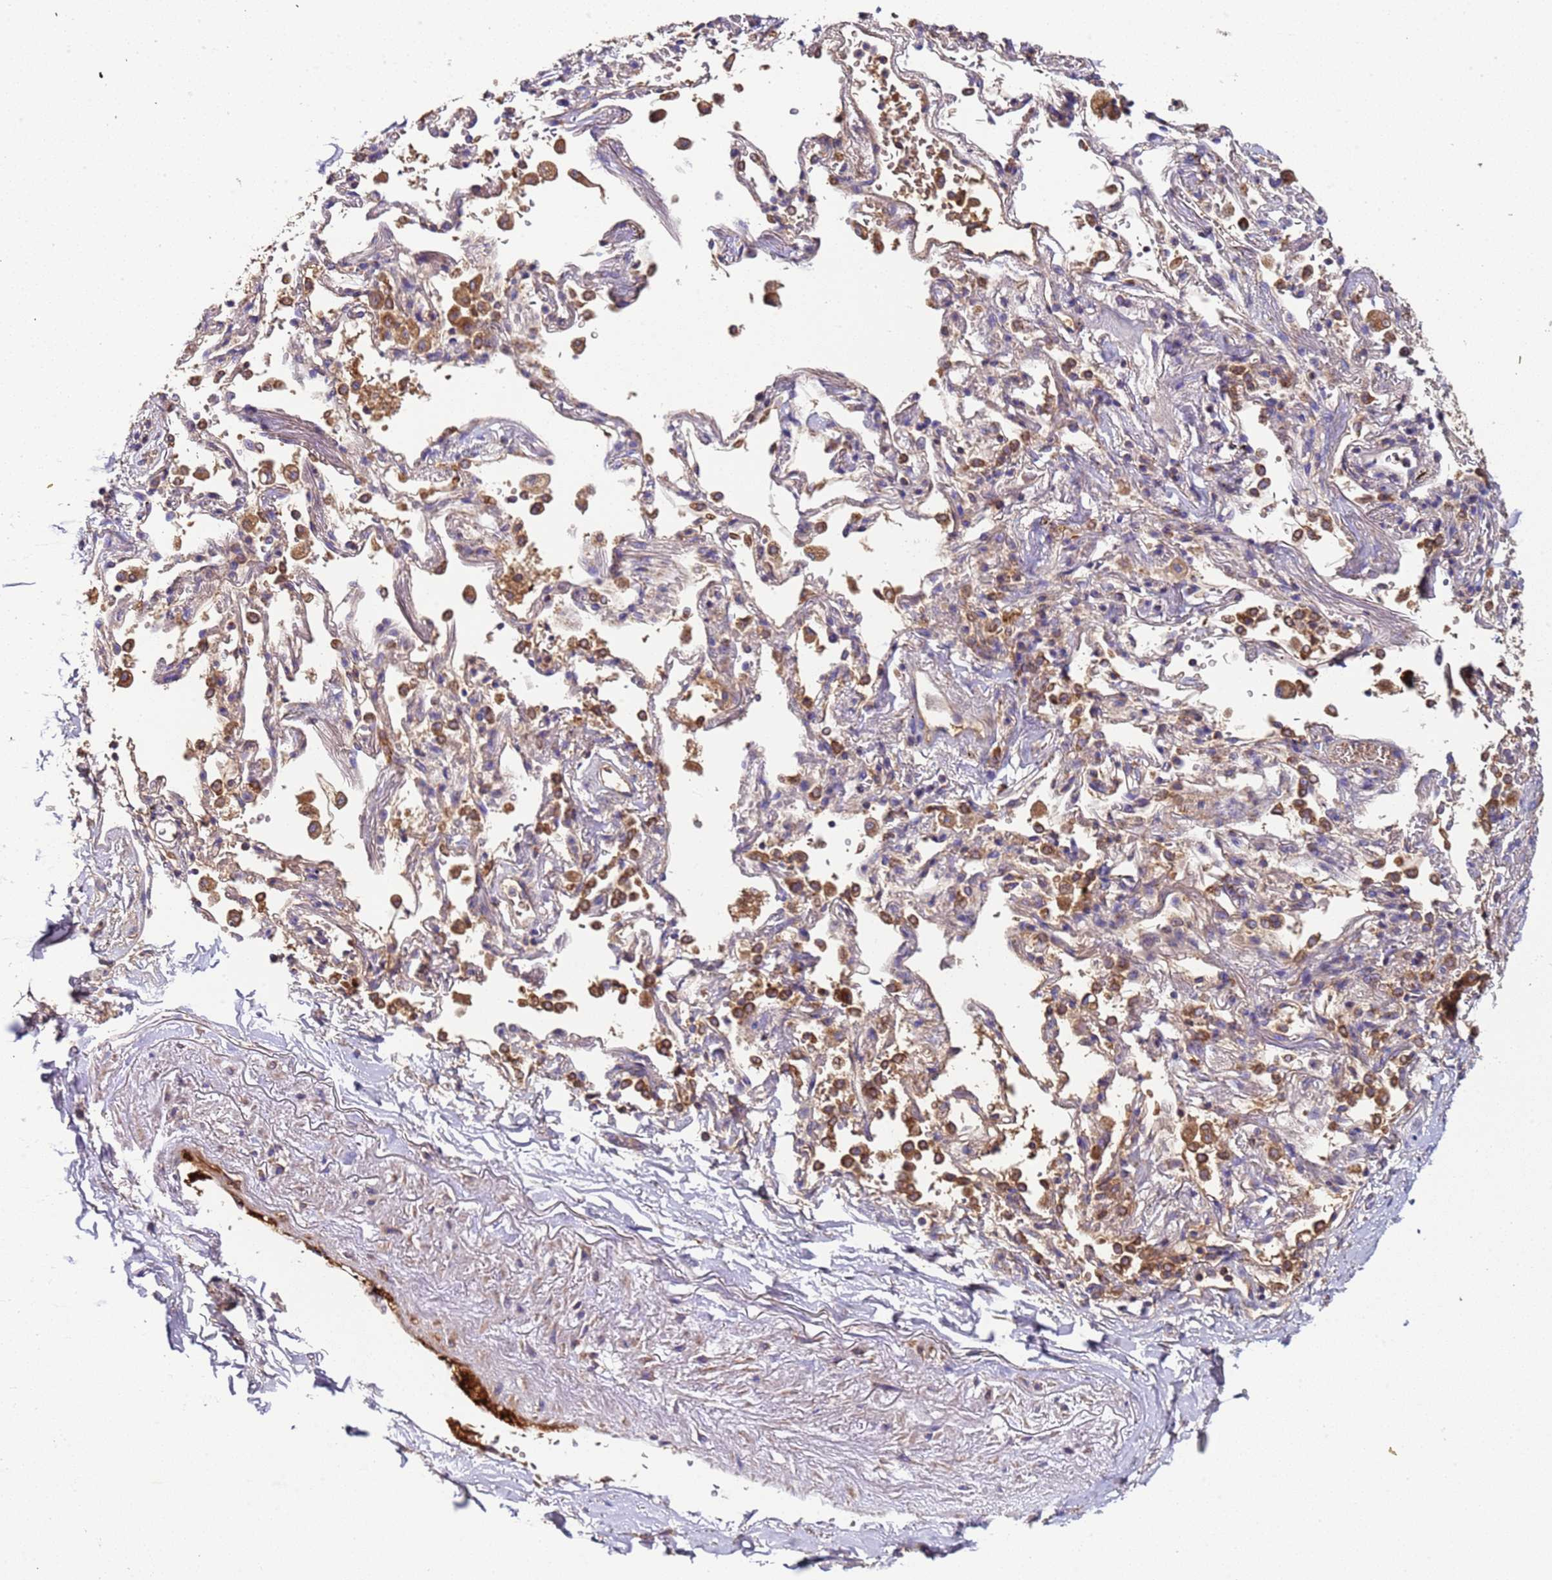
{"staining": {"intensity": "negative", "quantity": "none", "location": "none"}, "tissue": "adipose tissue", "cell_type": "Adipocytes", "image_type": "normal", "snomed": [{"axis": "morphology", "description": "Normal tissue, NOS"}, {"axis": "topography", "description": "Cartilage tissue"}], "caption": "This is a image of IHC staining of benign adipose tissue, which shows no positivity in adipocytes.", "gene": "TMEM126A", "patient": {"sex": "male", "age": 73}}